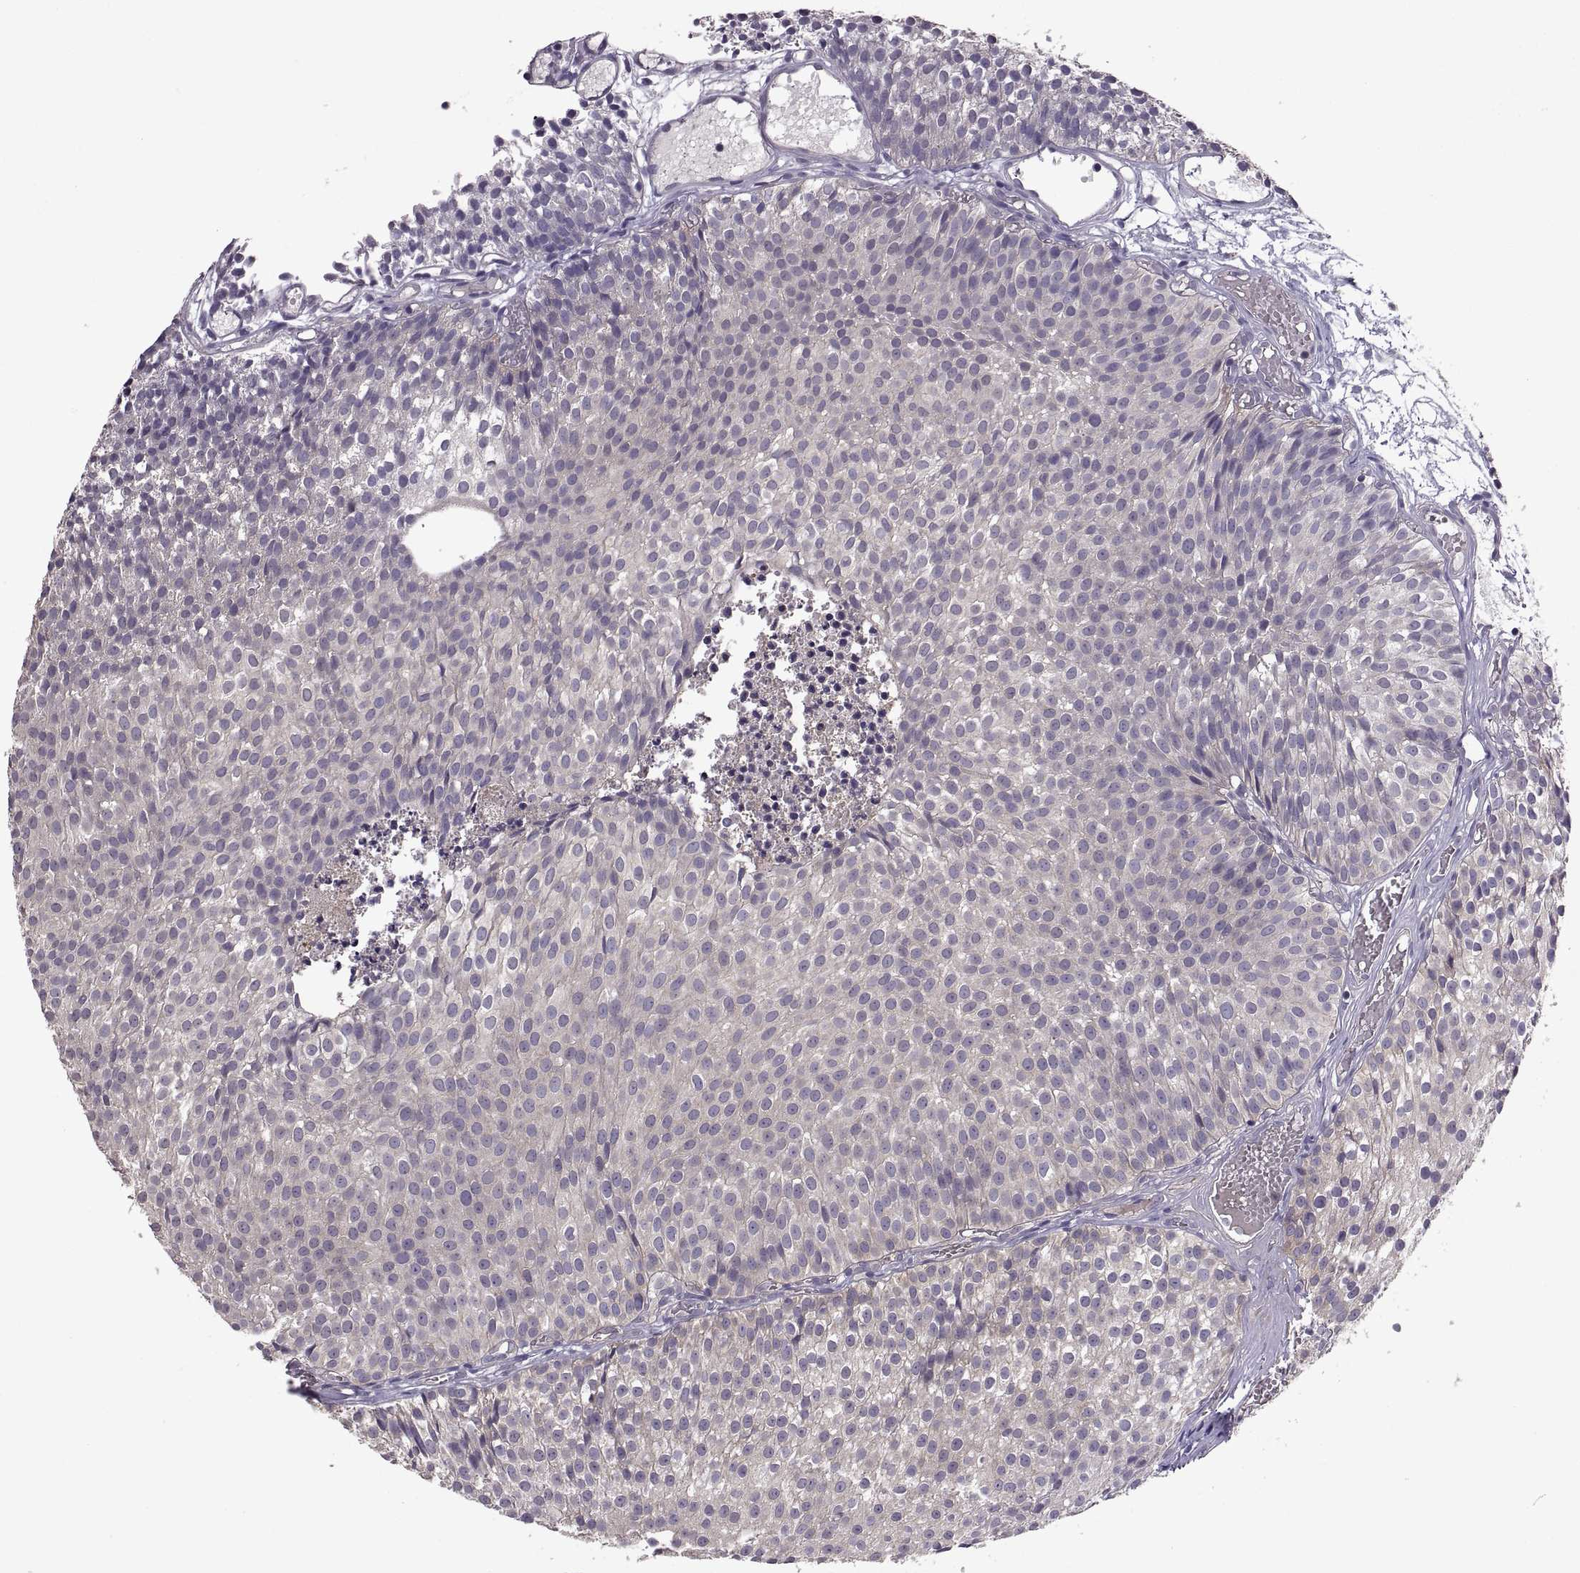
{"staining": {"intensity": "negative", "quantity": "none", "location": "none"}, "tissue": "urothelial cancer", "cell_type": "Tumor cells", "image_type": "cancer", "snomed": [{"axis": "morphology", "description": "Urothelial carcinoma, Low grade"}, {"axis": "topography", "description": "Urinary bladder"}], "caption": "A histopathology image of low-grade urothelial carcinoma stained for a protein displays no brown staining in tumor cells.", "gene": "NMNAT2", "patient": {"sex": "male", "age": 63}}